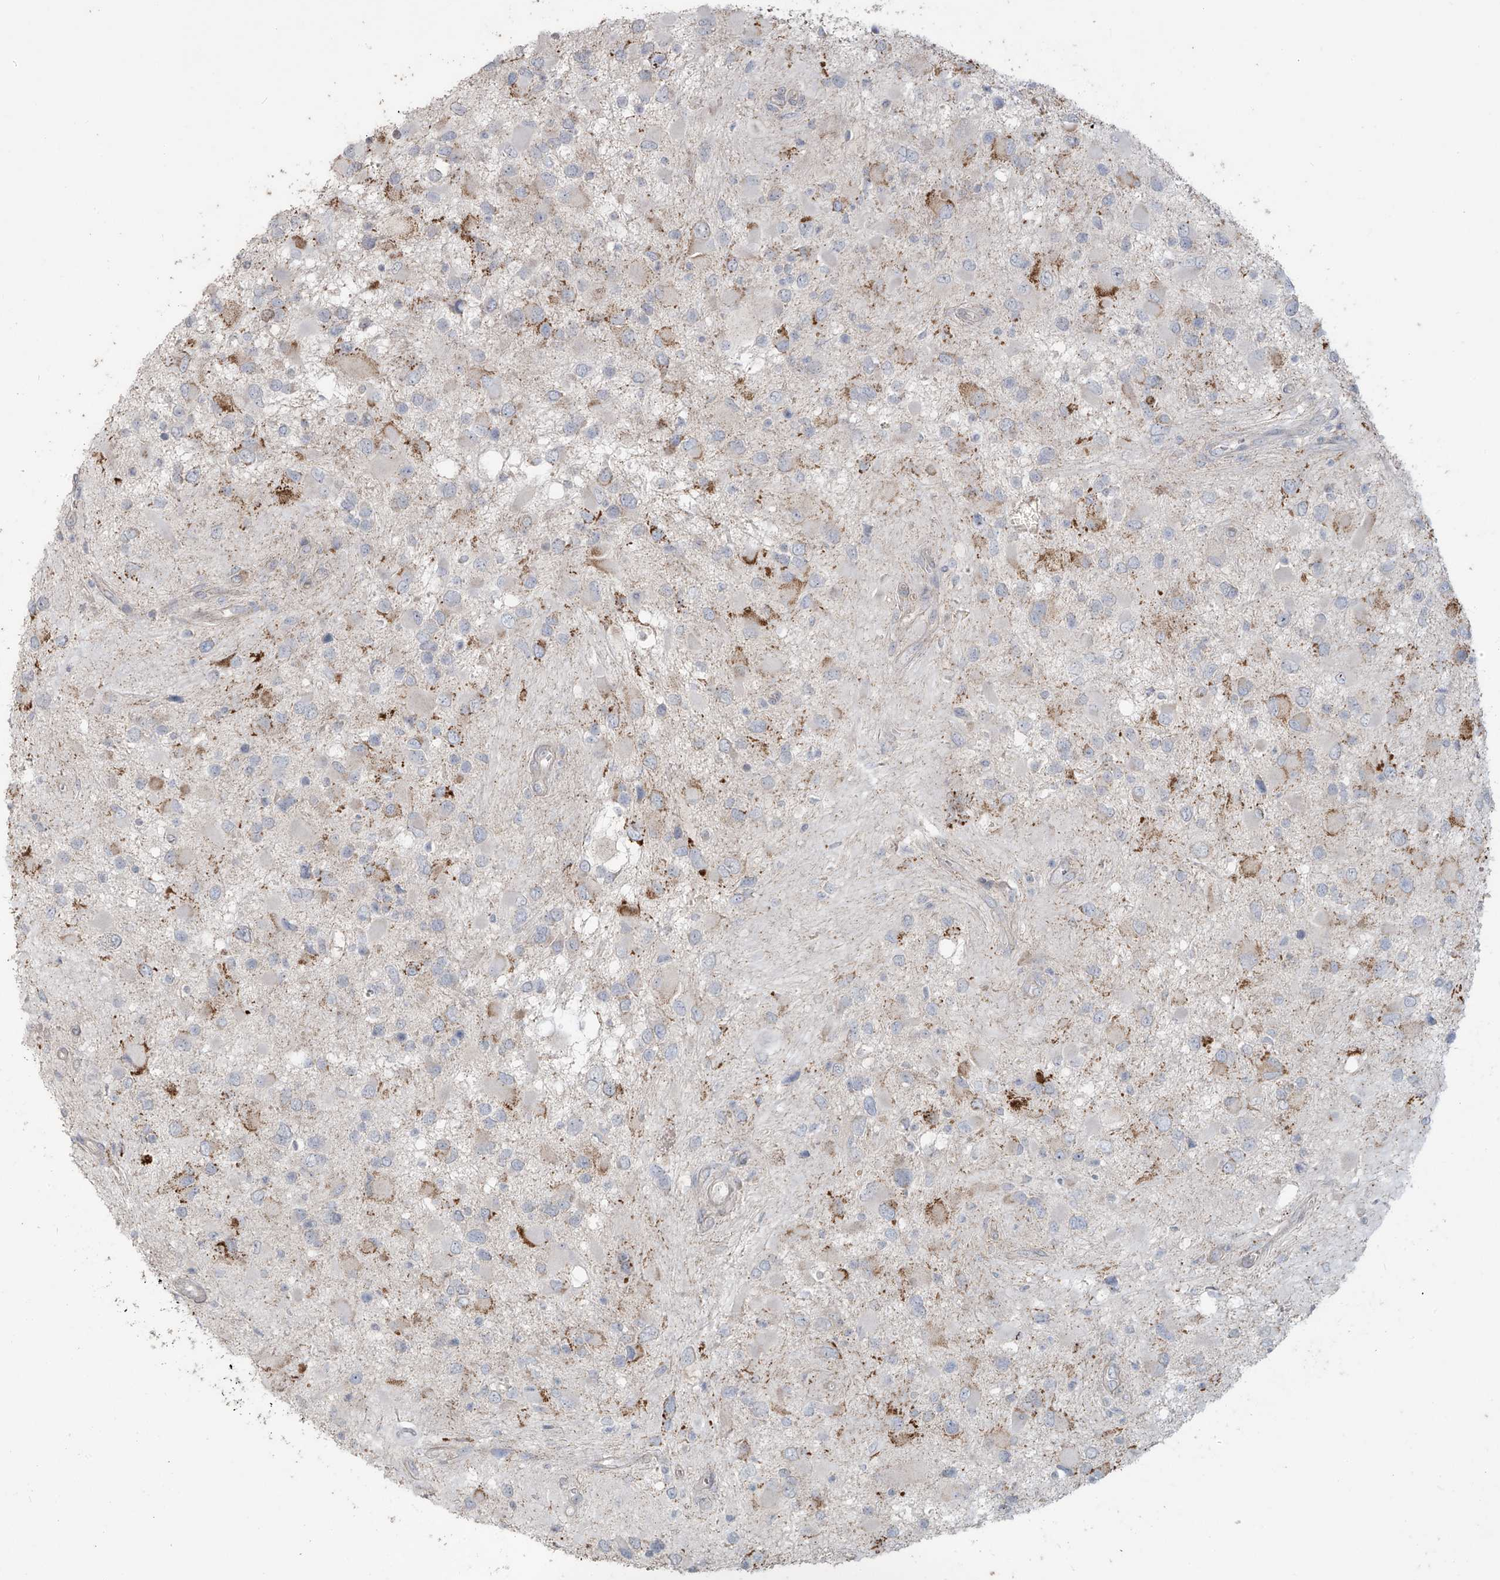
{"staining": {"intensity": "negative", "quantity": "none", "location": "none"}, "tissue": "glioma", "cell_type": "Tumor cells", "image_type": "cancer", "snomed": [{"axis": "morphology", "description": "Glioma, malignant, High grade"}, {"axis": "topography", "description": "Brain"}], "caption": "An immunohistochemistry (IHC) histopathology image of malignant glioma (high-grade) is shown. There is no staining in tumor cells of malignant glioma (high-grade). The staining is performed using DAB (3,3'-diaminobenzidine) brown chromogen with nuclei counter-stained in using hematoxylin.", "gene": "MAGIX", "patient": {"sex": "male", "age": 53}}